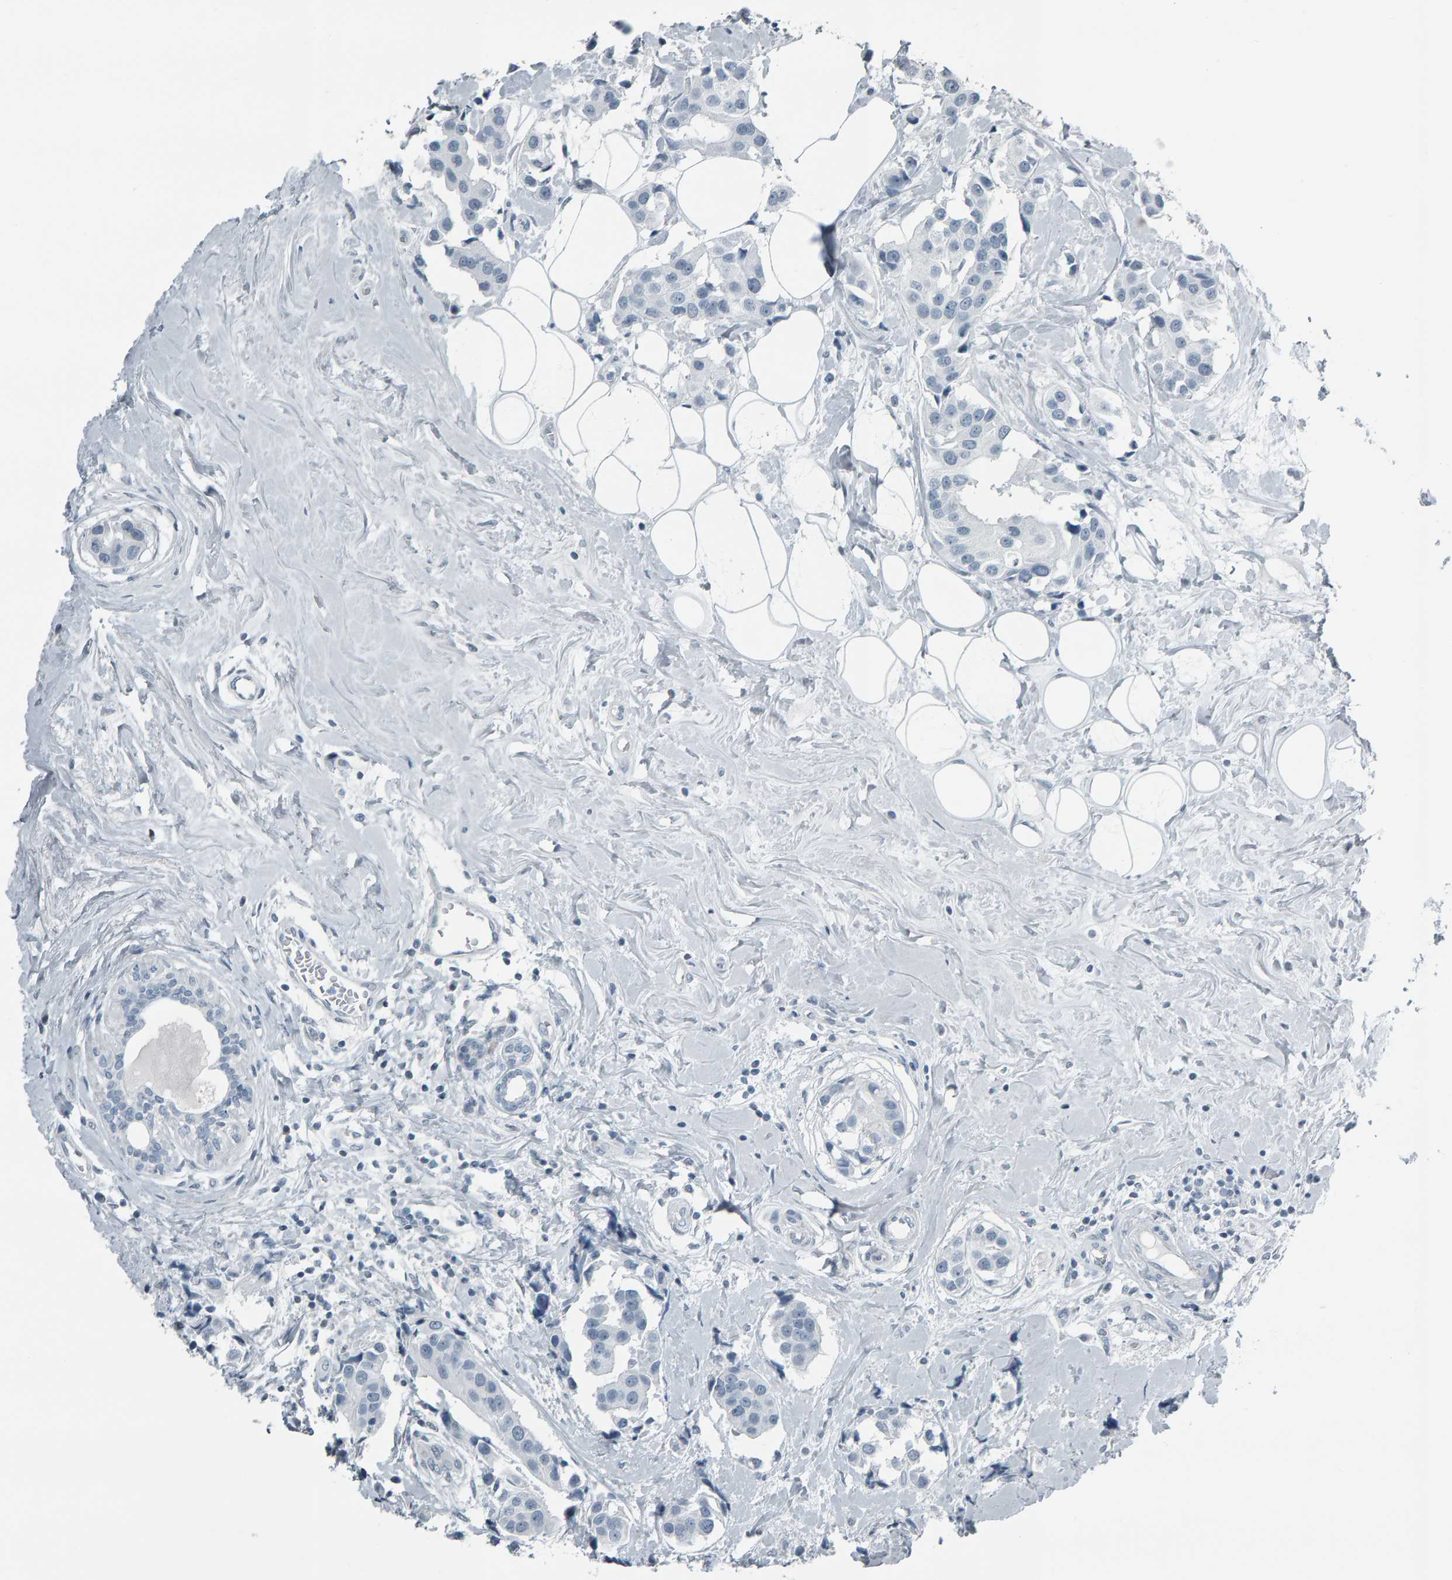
{"staining": {"intensity": "negative", "quantity": "none", "location": "none"}, "tissue": "breast cancer", "cell_type": "Tumor cells", "image_type": "cancer", "snomed": [{"axis": "morphology", "description": "Normal tissue, NOS"}, {"axis": "morphology", "description": "Duct carcinoma"}, {"axis": "topography", "description": "Breast"}], "caption": "The photomicrograph demonstrates no significant expression in tumor cells of intraductal carcinoma (breast).", "gene": "PYY", "patient": {"sex": "female", "age": 39}}